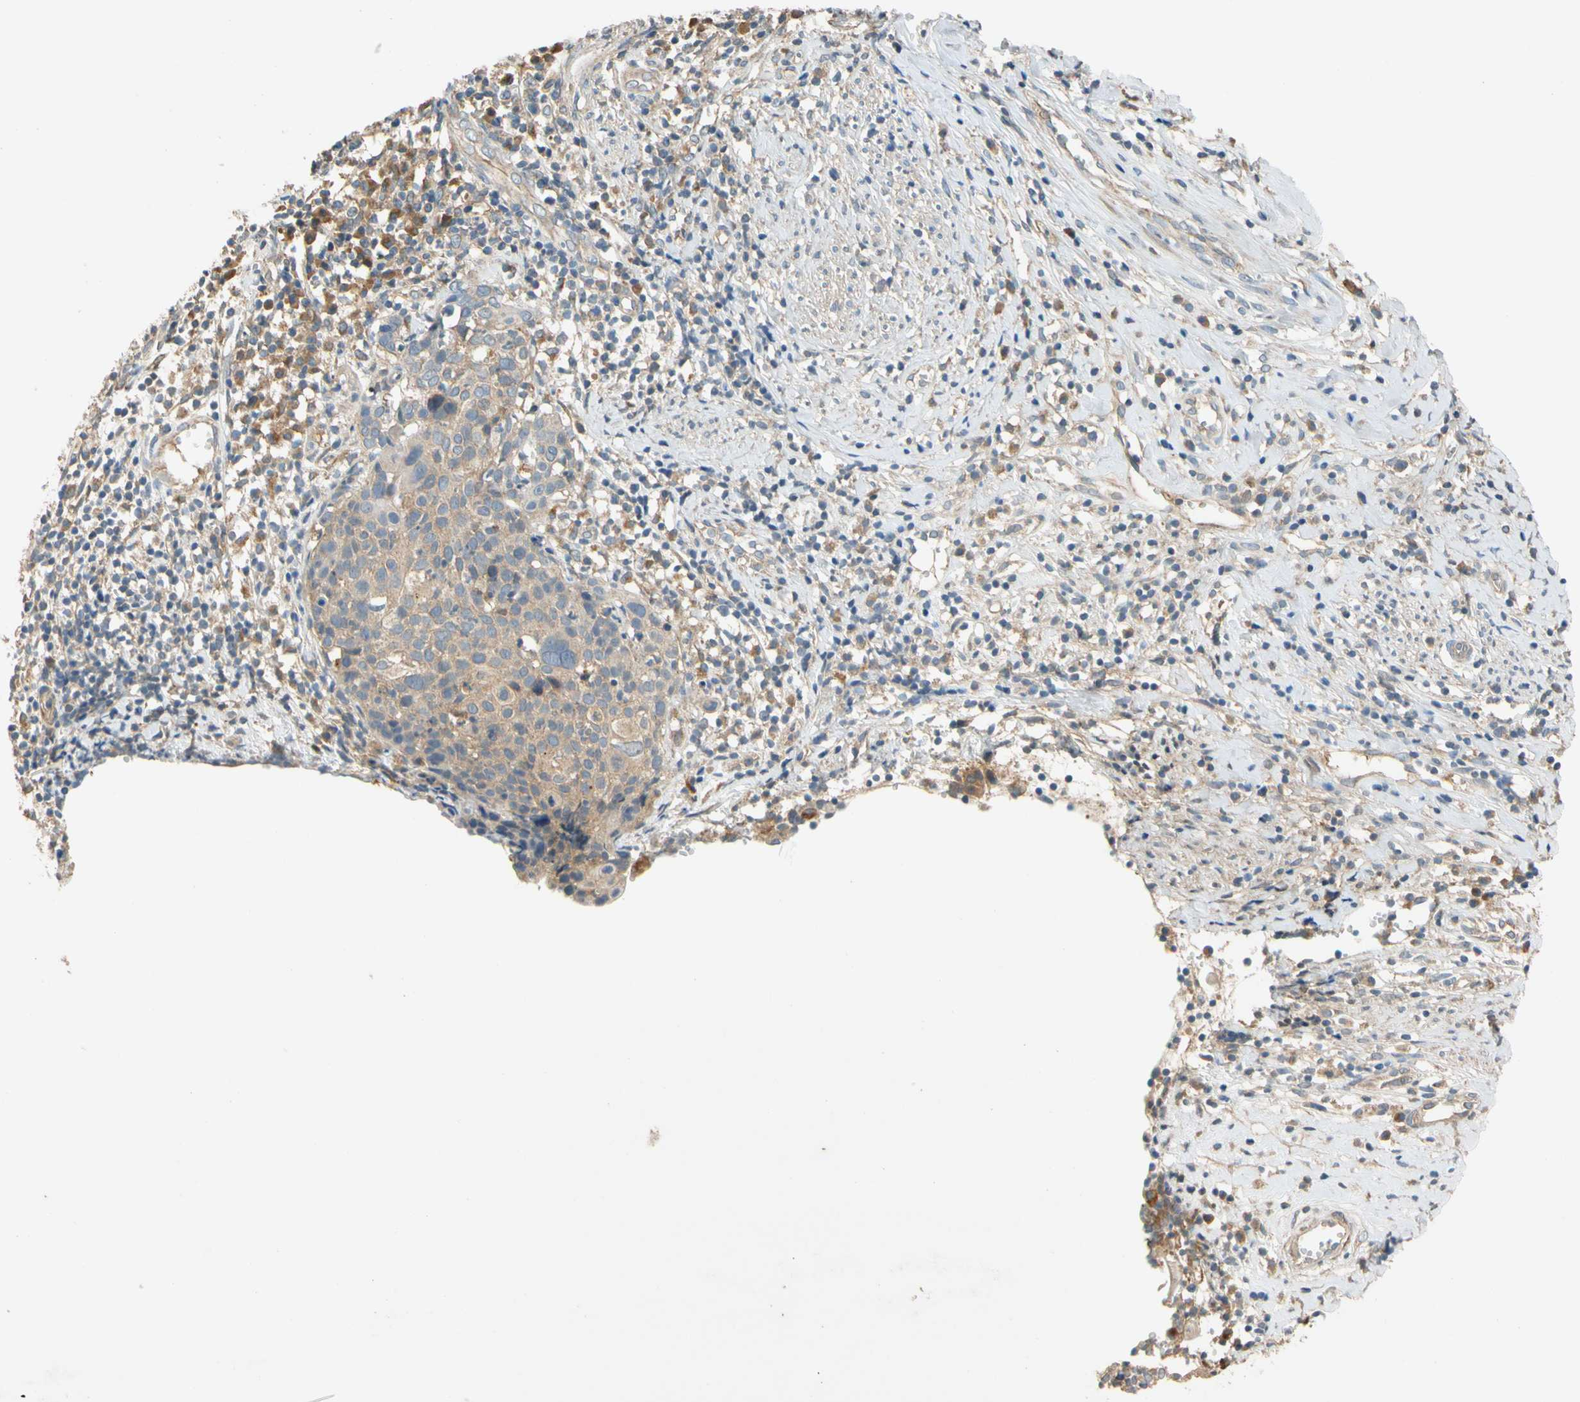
{"staining": {"intensity": "weak", "quantity": ">75%", "location": "cytoplasmic/membranous"}, "tissue": "cervical cancer", "cell_type": "Tumor cells", "image_type": "cancer", "snomed": [{"axis": "morphology", "description": "Squamous cell carcinoma, NOS"}, {"axis": "topography", "description": "Cervix"}], "caption": "Immunohistochemistry (IHC) histopathology image of neoplastic tissue: human squamous cell carcinoma (cervical) stained using immunohistochemistry reveals low levels of weak protein expression localized specifically in the cytoplasmic/membranous of tumor cells, appearing as a cytoplasmic/membranous brown color.", "gene": "USP46", "patient": {"sex": "female", "age": 40}}